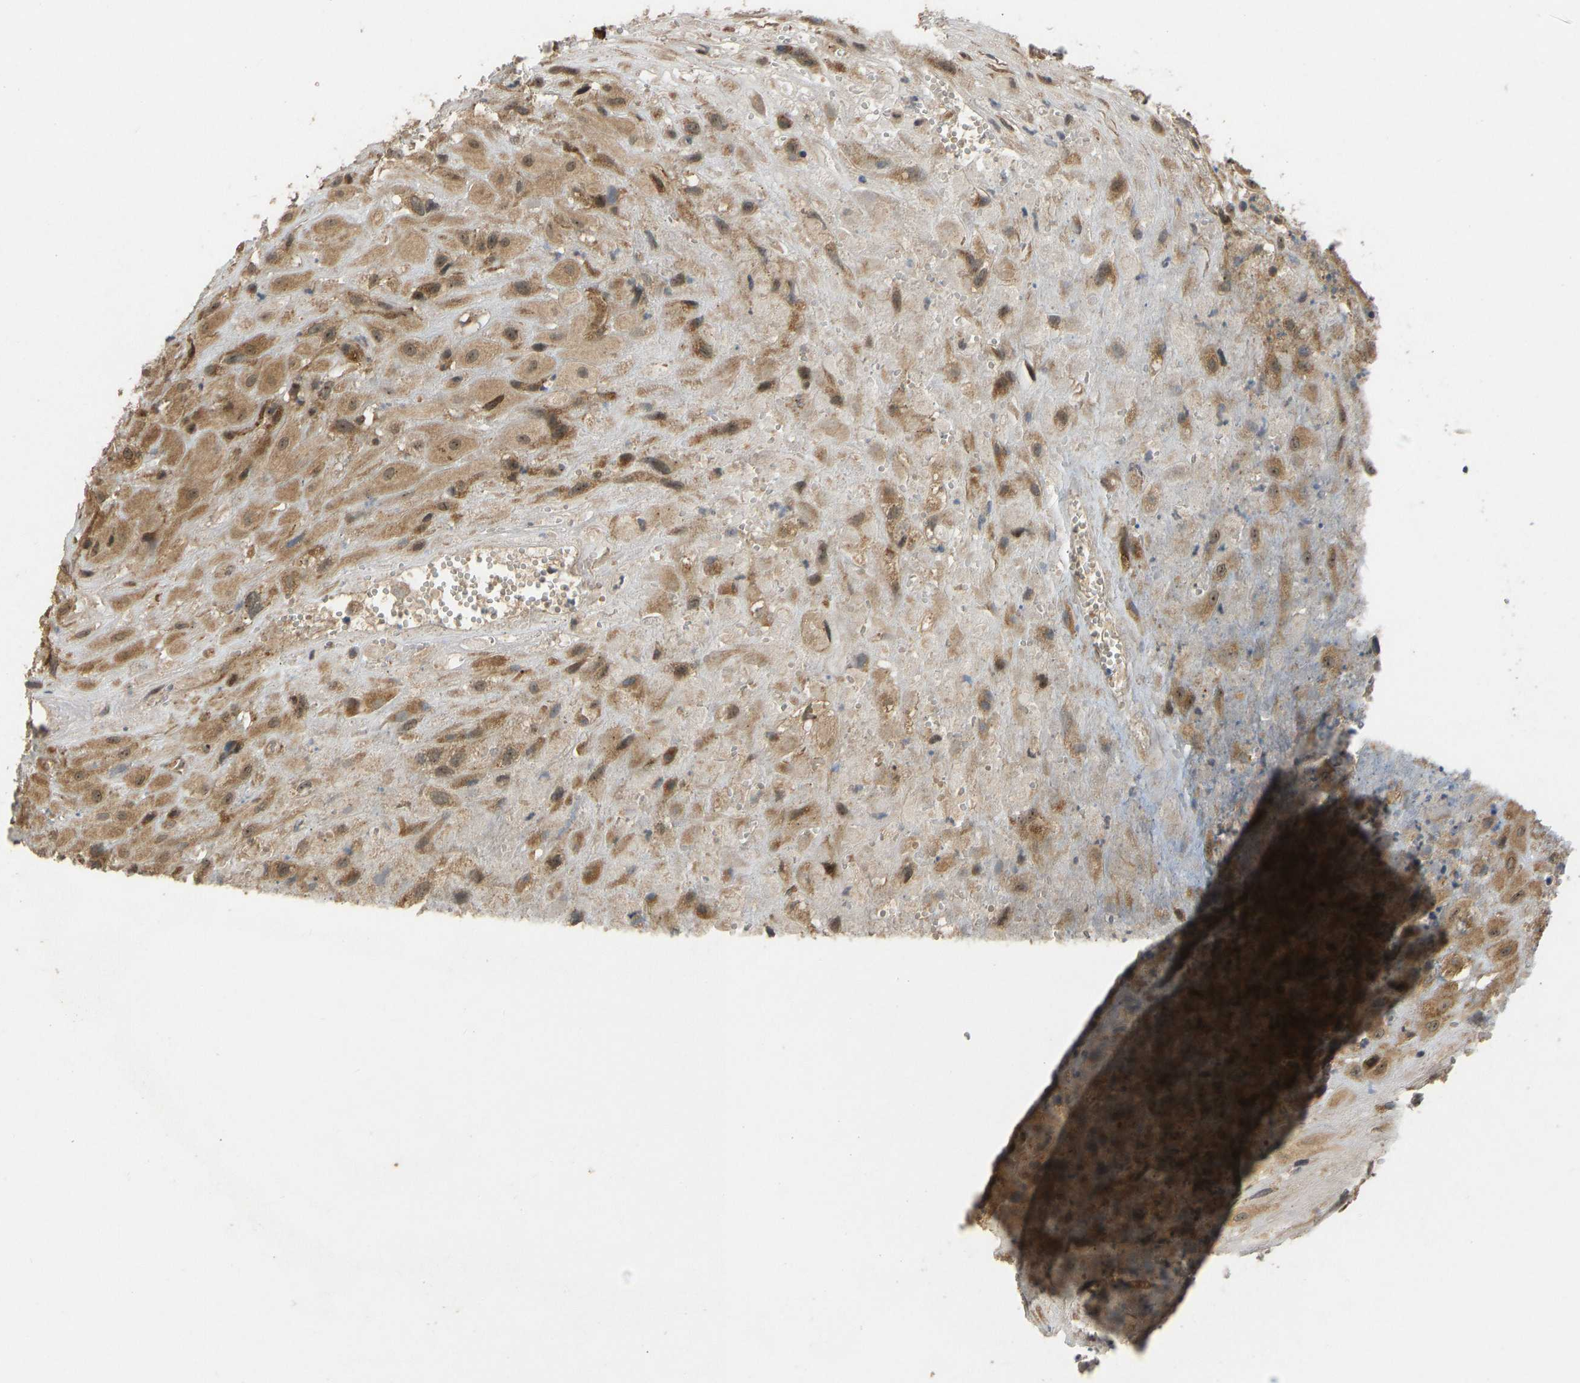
{"staining": {"intensity": "moderate", "quantity": ">75%", "location": "cytoplasmic/membranous"}, "tissue": "placenta", "cell_type": "Decidual cells", "image_type": "normal", "snomed": [{"axis": "morphology", "description": "Normal tissue, NOS"}, {"axis": "topography", "description": "Placenta"}], "caption": "The micrograph demonstrates immunohistochemical staining of benign placenta. There is moderate cytoplasmic/membranous positivity is present in approximately >75% of decidual cells. The staining was performed using DAB (3,3'-diaminobenzidine) to visualize the protein expression in brown, while the nuclei were stained in blue with hematoxylin (Magnification: 20x).", "gene": "ACADS", "patient": {"sex": "female", "age": 18}}